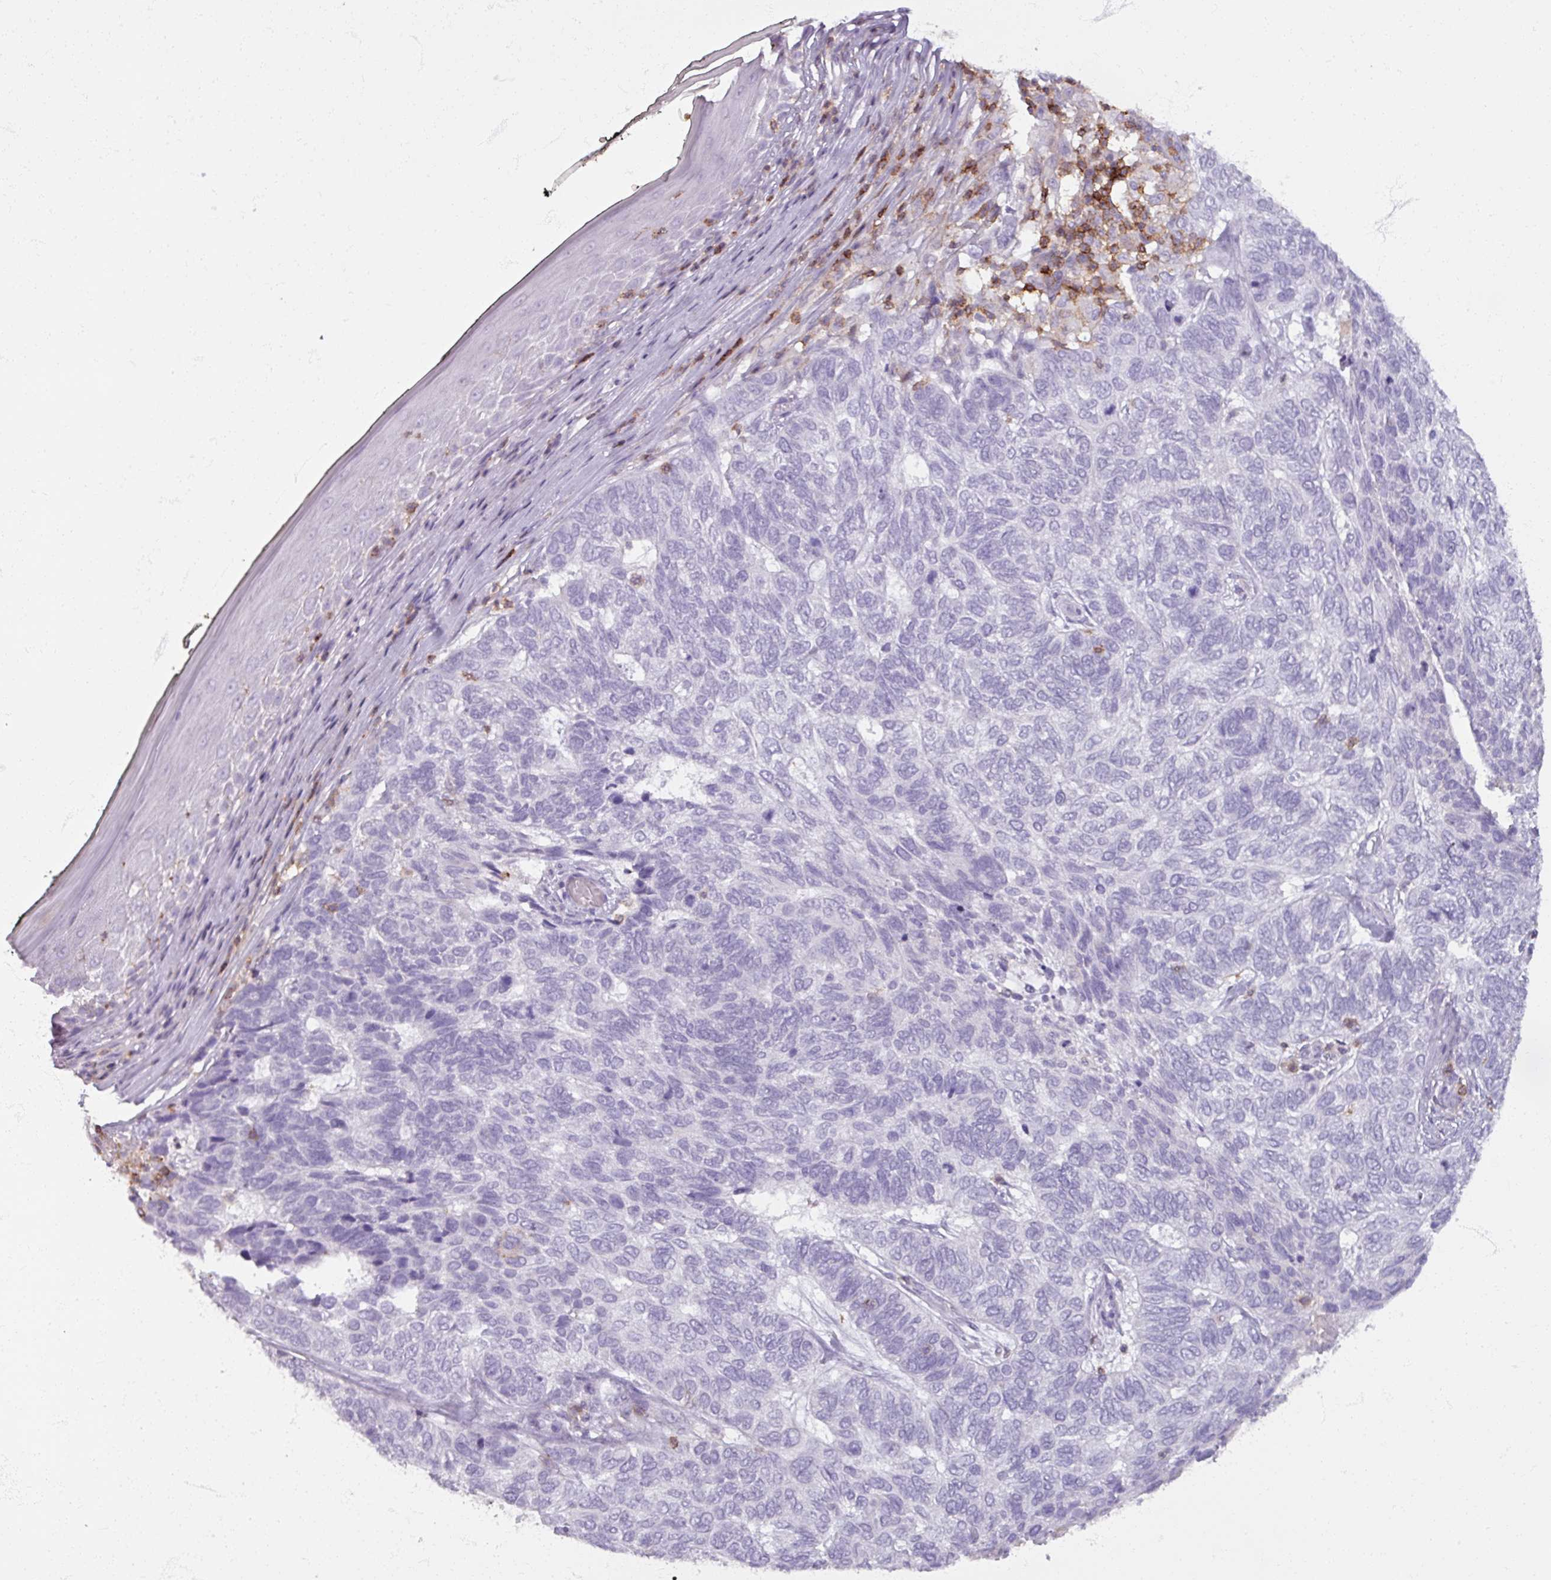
{"staining": {"intensity": "negative", "quantity": "none", "location": "none"}, "tissue": "skin cancer", "cell_type": "Tumor cells", "image_type": "cancer", "snomed": [{"axis": "morphology", "description": "Basal cell carcinoma"}, {"axis": "topography", "description": "Skin"}], "caption": "Skin cancer was stained to show a protein in brown. There is no significant positivity in tumor cells. (DAB (3,3'-diaminobenzidine) IHC, high magnification).", "gene": "PTPRC", "patient": {"sex": "female", "age": 65}}